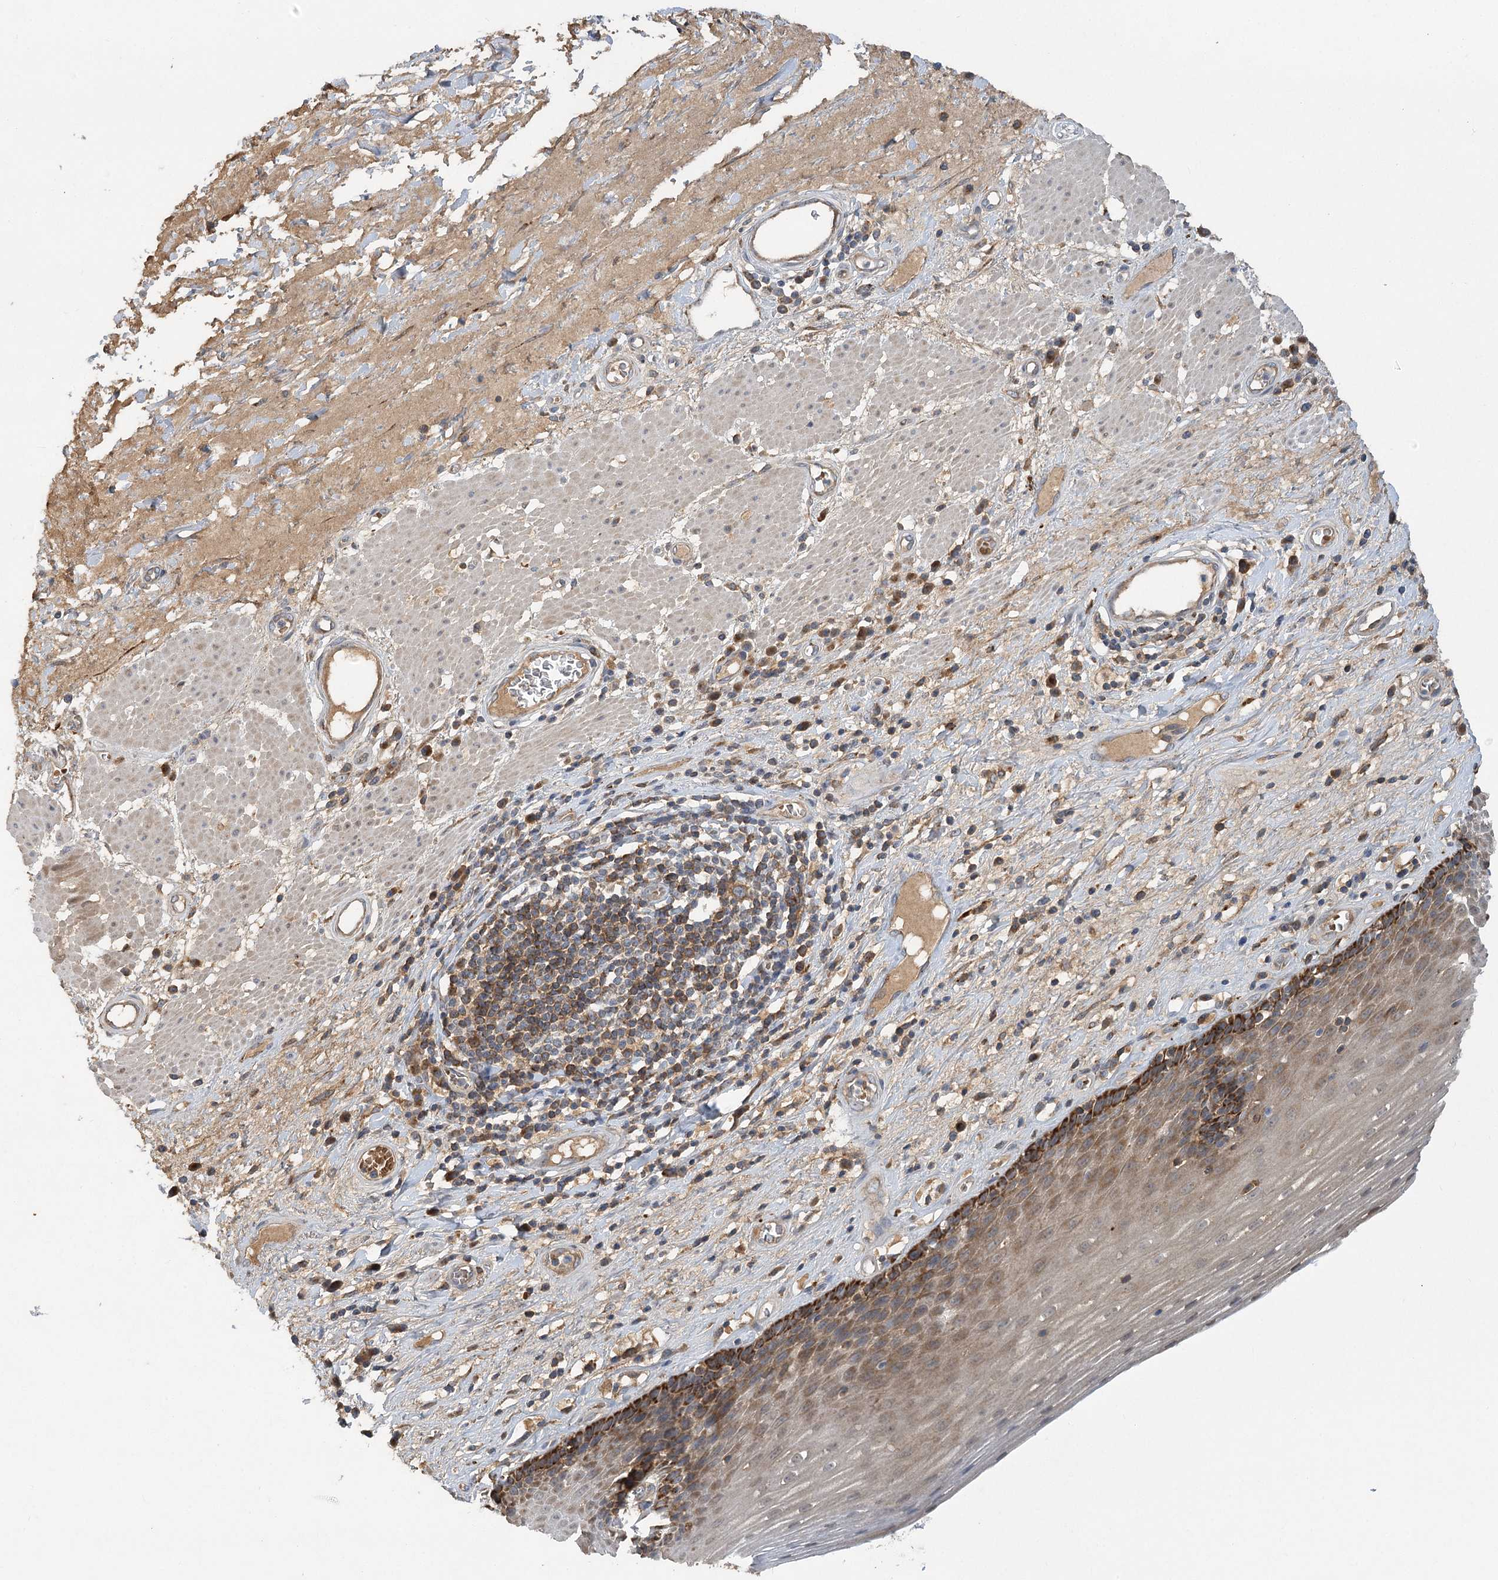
{"staining": {"intensity": "strong", "quantity": "<25%", "location": "cytoplasmic/membranous"}, "tissue": "esophagus", "cell_type": "Squamous epithelial cells", "image_type": "normal", "snomed": [{"axis": "morphology", "description": "Normal tissue, NOS"}, {"axis": "topography", "description": "Esophagus"}], "caption": "IHC staining of normal esophagus, which reveals medium levels of strong cytoplasmic/membranous positivity in about <25% of squamous epithelial cells indicating strong cytoplasmic/membranous protein expression. The staining was performed using DAB (3,3'-diaminobenzidine) (brown) for protein detection and nuclei were counterstained in hematoxylin (blue).", "gene": "PYROXD2", "patient": {"sex": "male", "age": 62}}